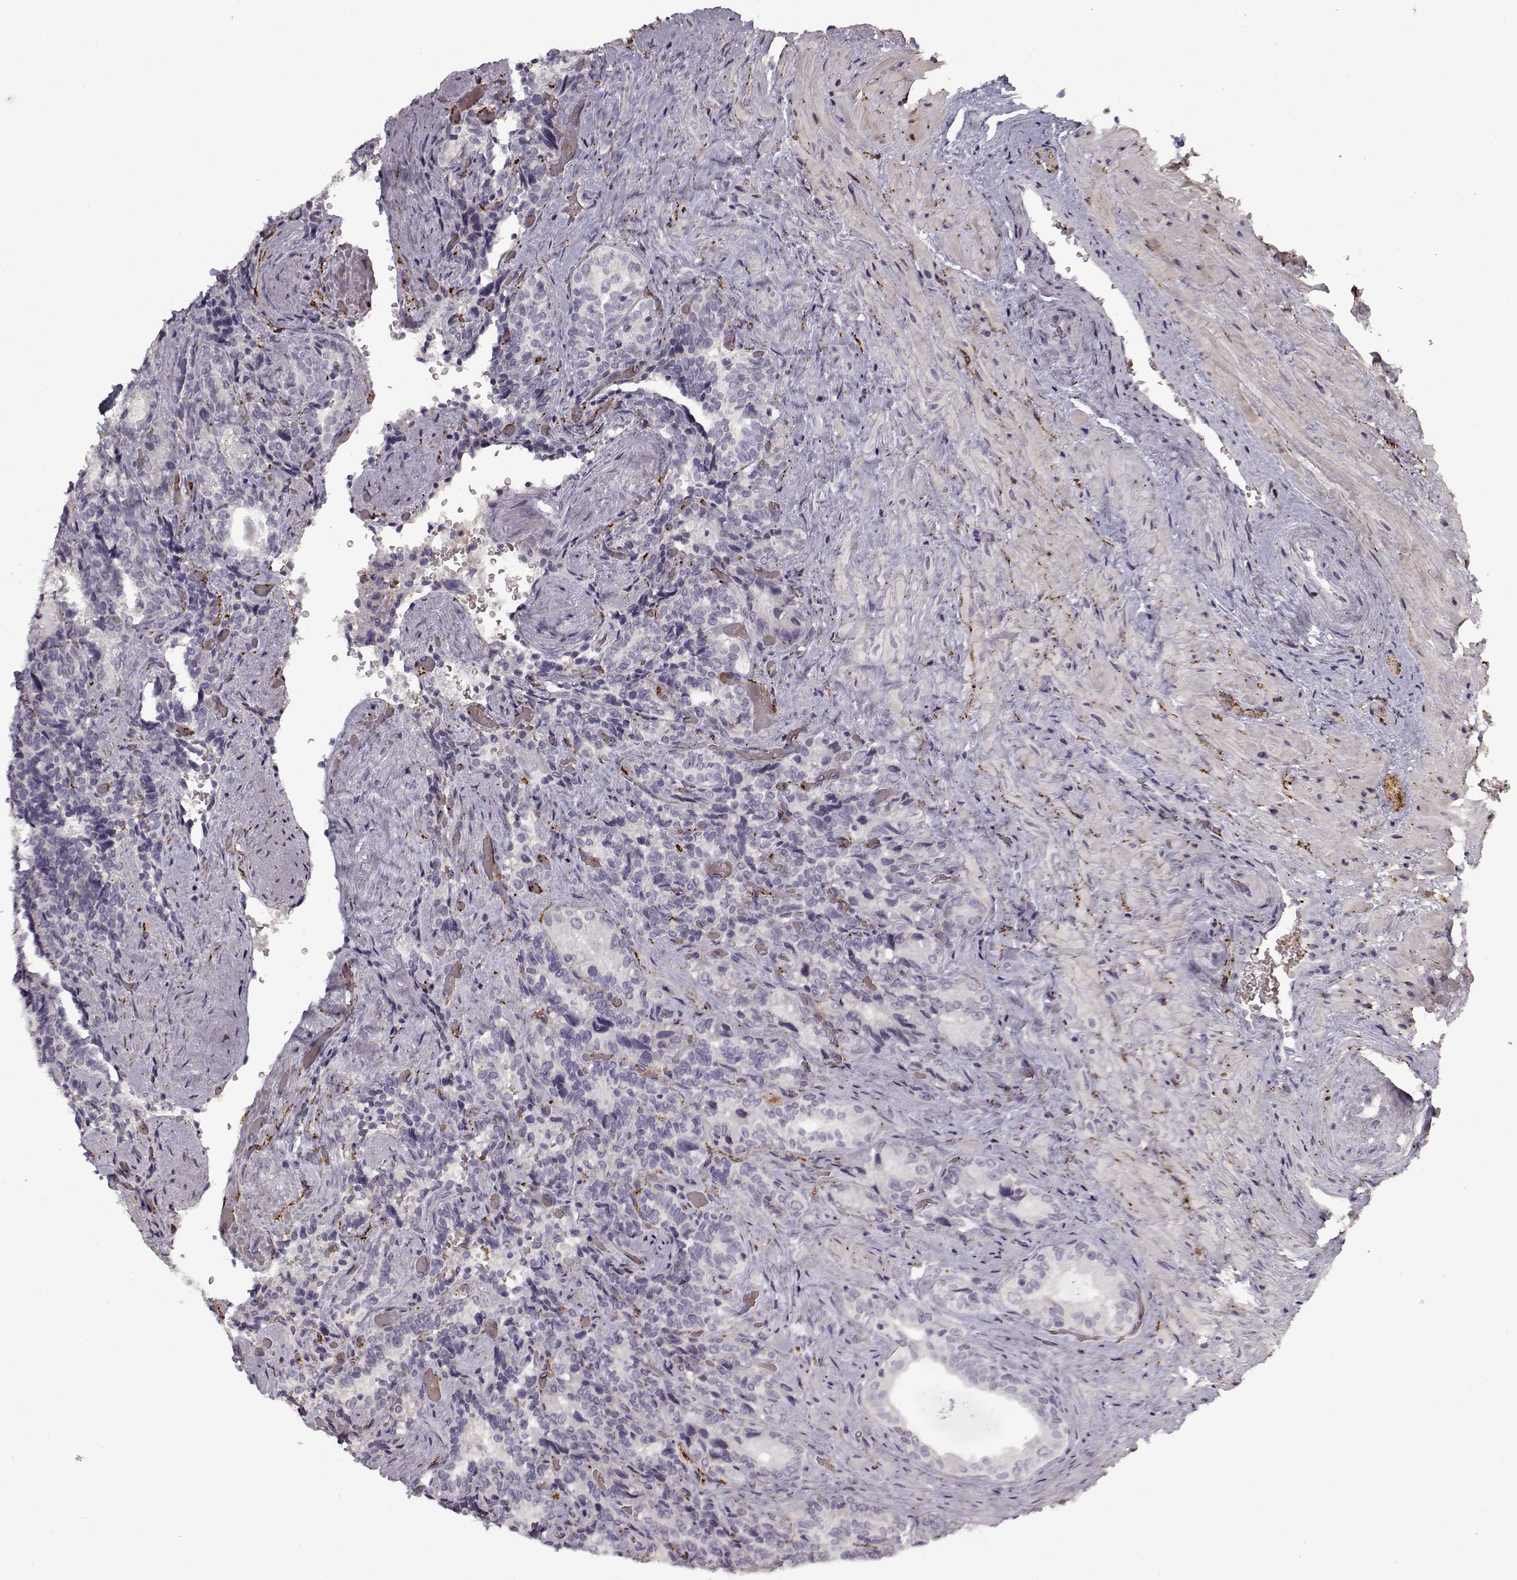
{"staining": {"intensity": "negative", "quantity": "none", "location": "none"}, "tissue": "seminal vesicle", "cell_type": "Glandular cells", "image_type": "normal", "snomed": [{"axis": "morphology", "description": "Normal tissue, NOS"}, {"axis": "topography", "description": "Seminal veicle"}], "caption": "Immunohistochemical staining of normal human seminal vesicle shows no significant positivity in glandular cells.", "gene": "SNCA", "patient": {"sex": "male", "age": 69}}